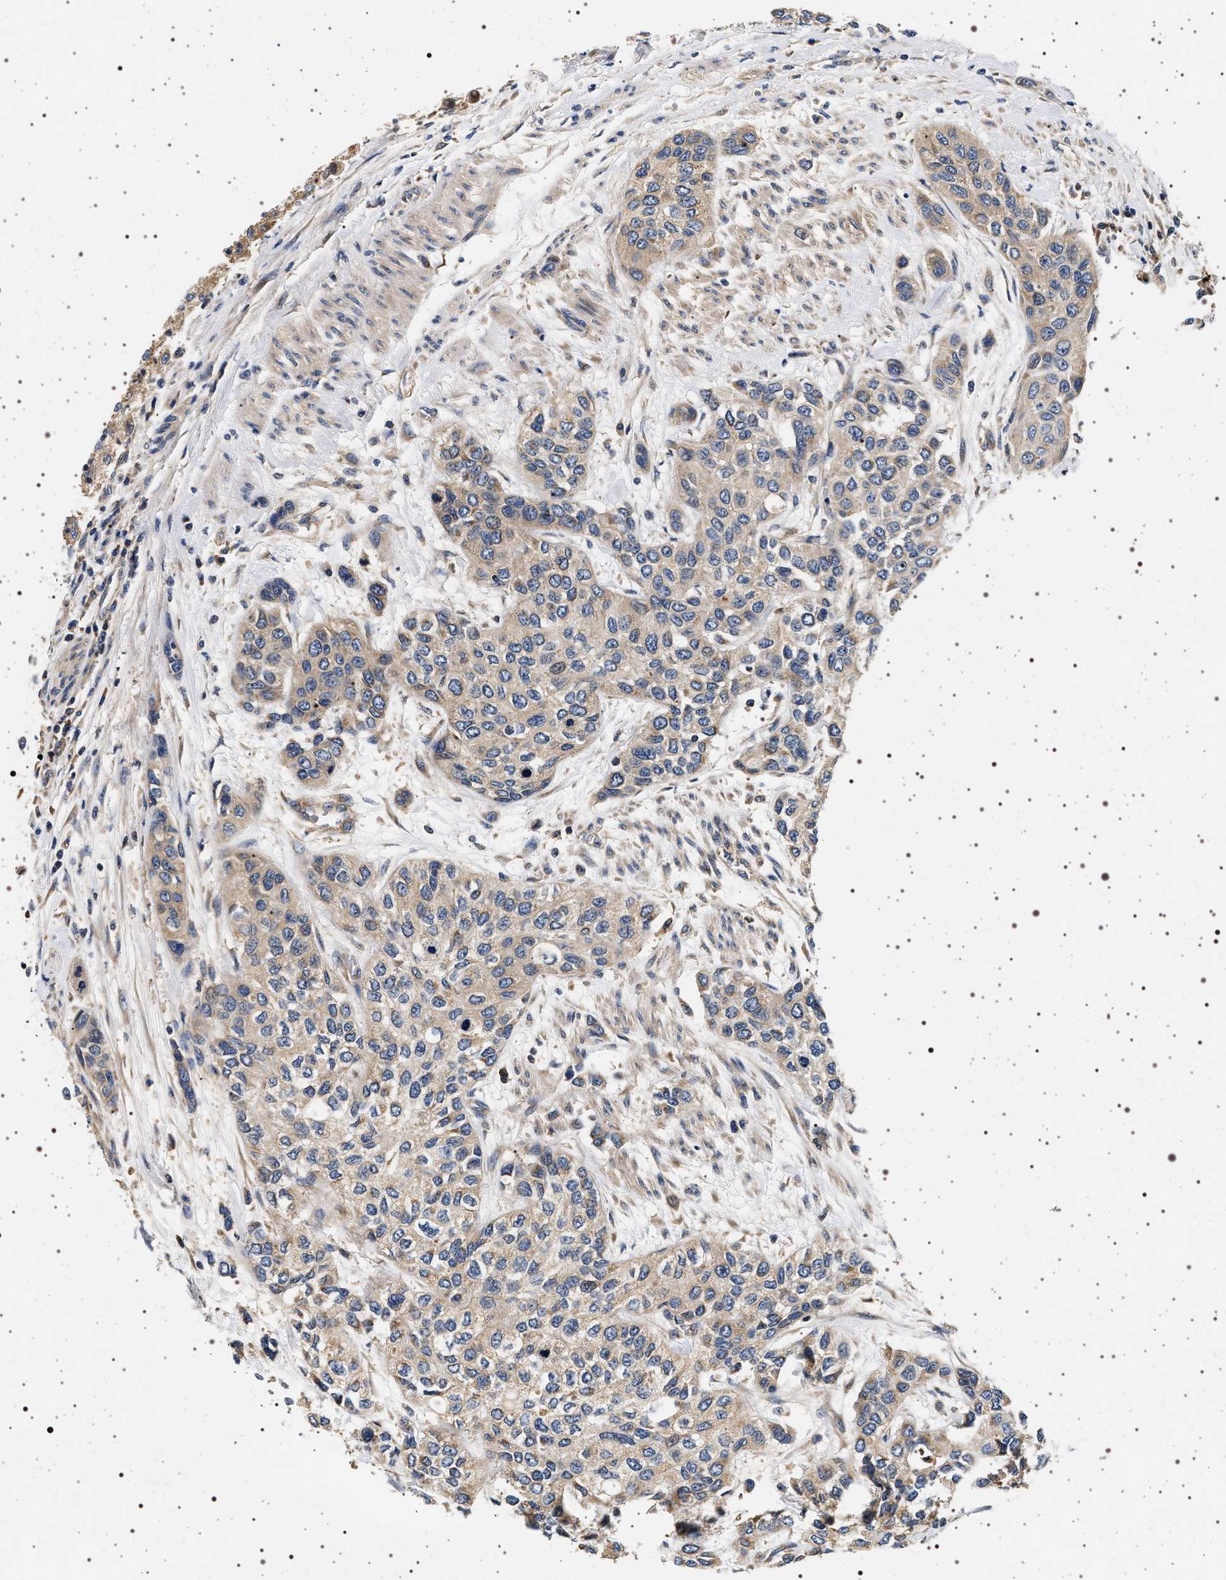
{"staining": {"intensity": "weak", "quantity": "<25%", "location": "cytoplasmic/membranous"}, "tissue": "urothelial cancer", "cell_type": "Tumor cells", "image_type": "cancer", "snomed": [{"axis": "morphology", "description": "Urothelial carcinoma, High grade"}, {"axis": "topography", "description": "Urinary bladder"}], "caption": "A histopathology image of human urothelial cancer is negative for staining in tumor cells. (DAB immunohistochemistry with hematoxylin counter stain).", "gene": "DCBLD2", "patient": {"sex": "female", "age": 56}}